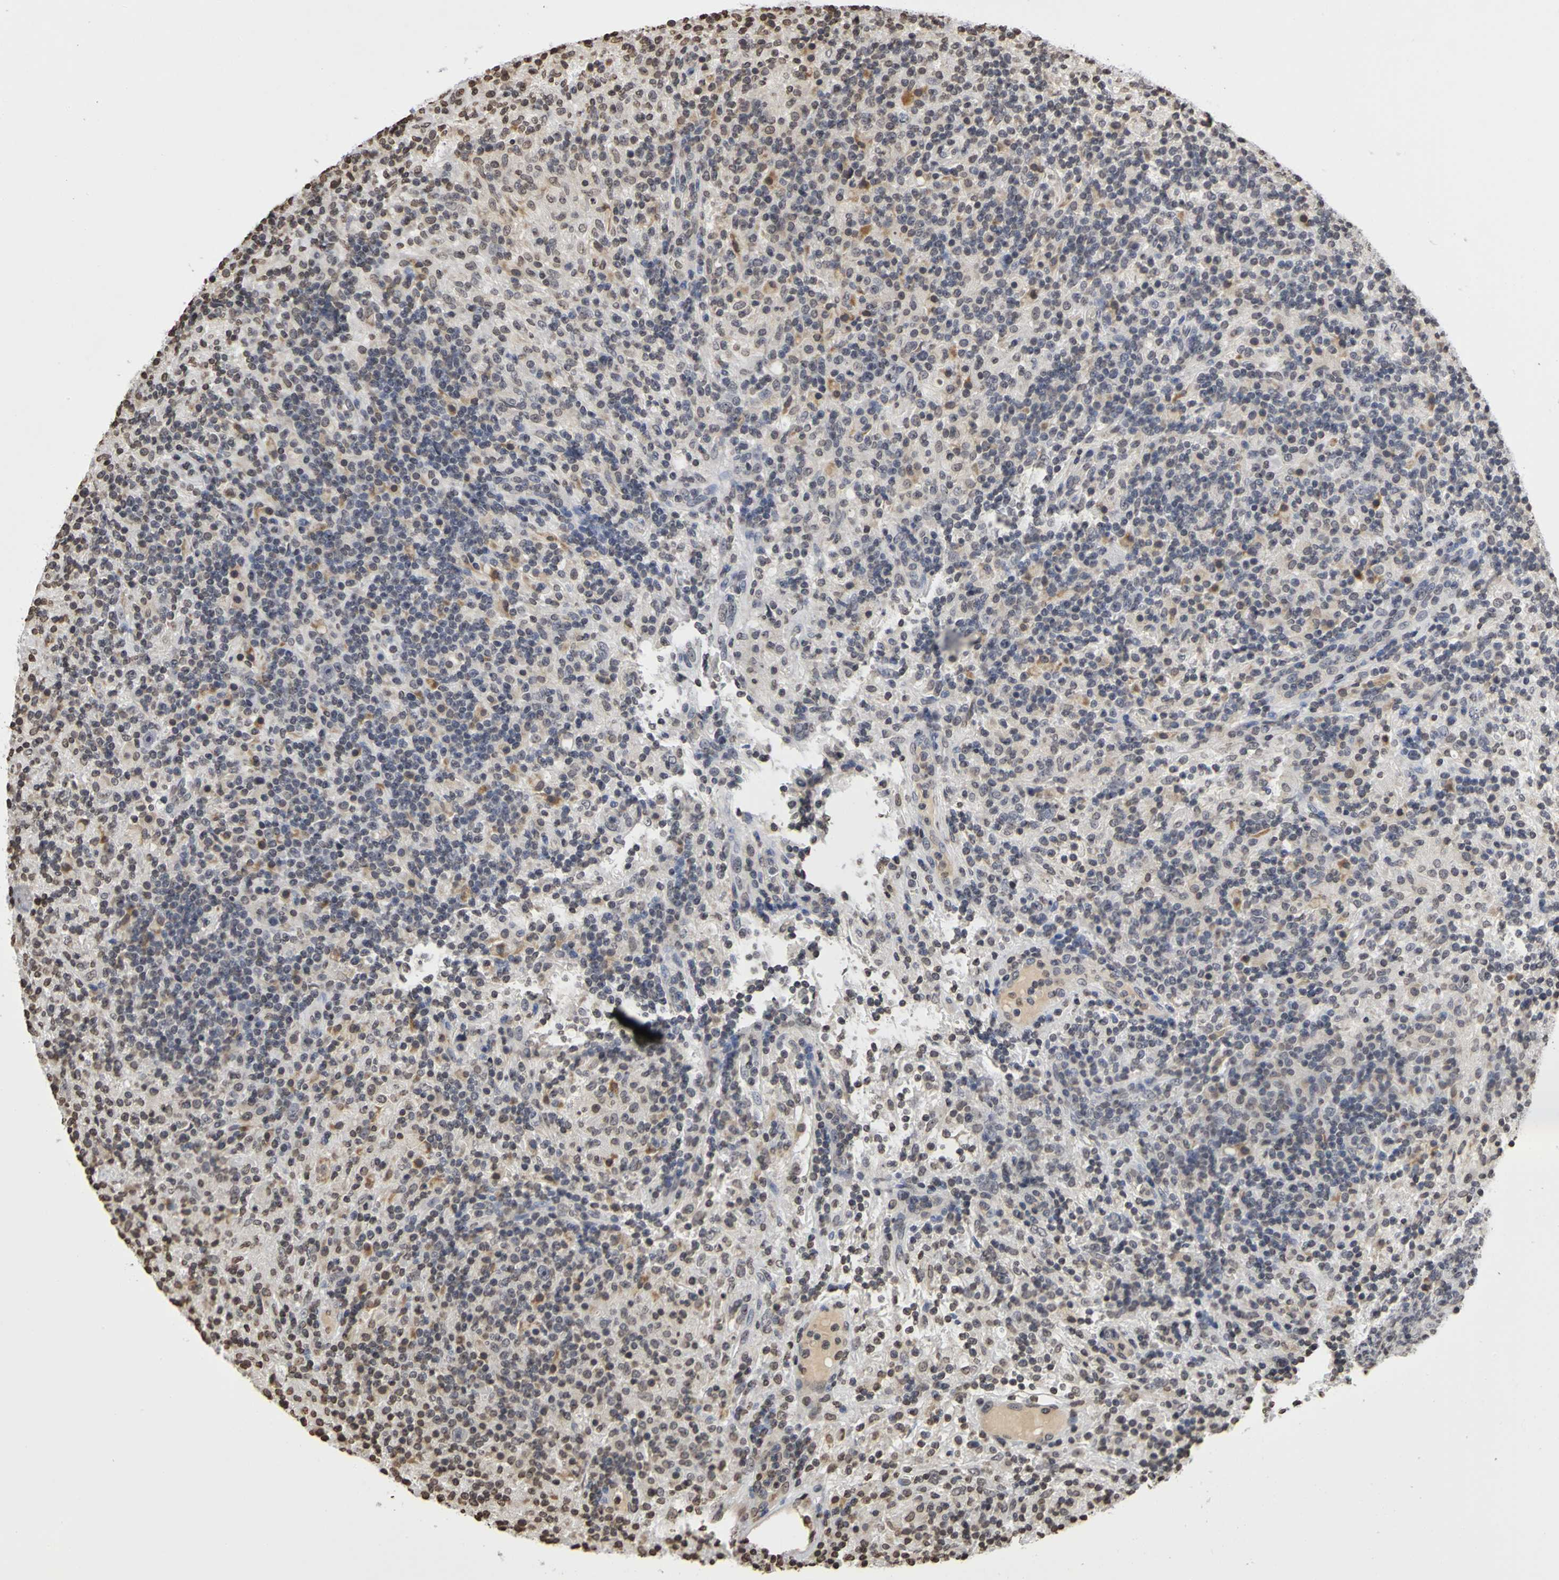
{"staining": {"intensity": "weak", "quantity": "<25%", "location": "nuclear"}, "tissue": "lymphoma", "cell_type": "Tumor cells", "image_type": "cancer", "snomed": [{"axis": "morphology", "description": "Hodgkin's disease, NOS"}, {"axis": "topography", "description": "Lymph node"}], "caption": "Tumor cells are negative for protein expression in human lymphoma.", "gene": "ERCC2", "patient": {"sex": "male", "age": 70}}